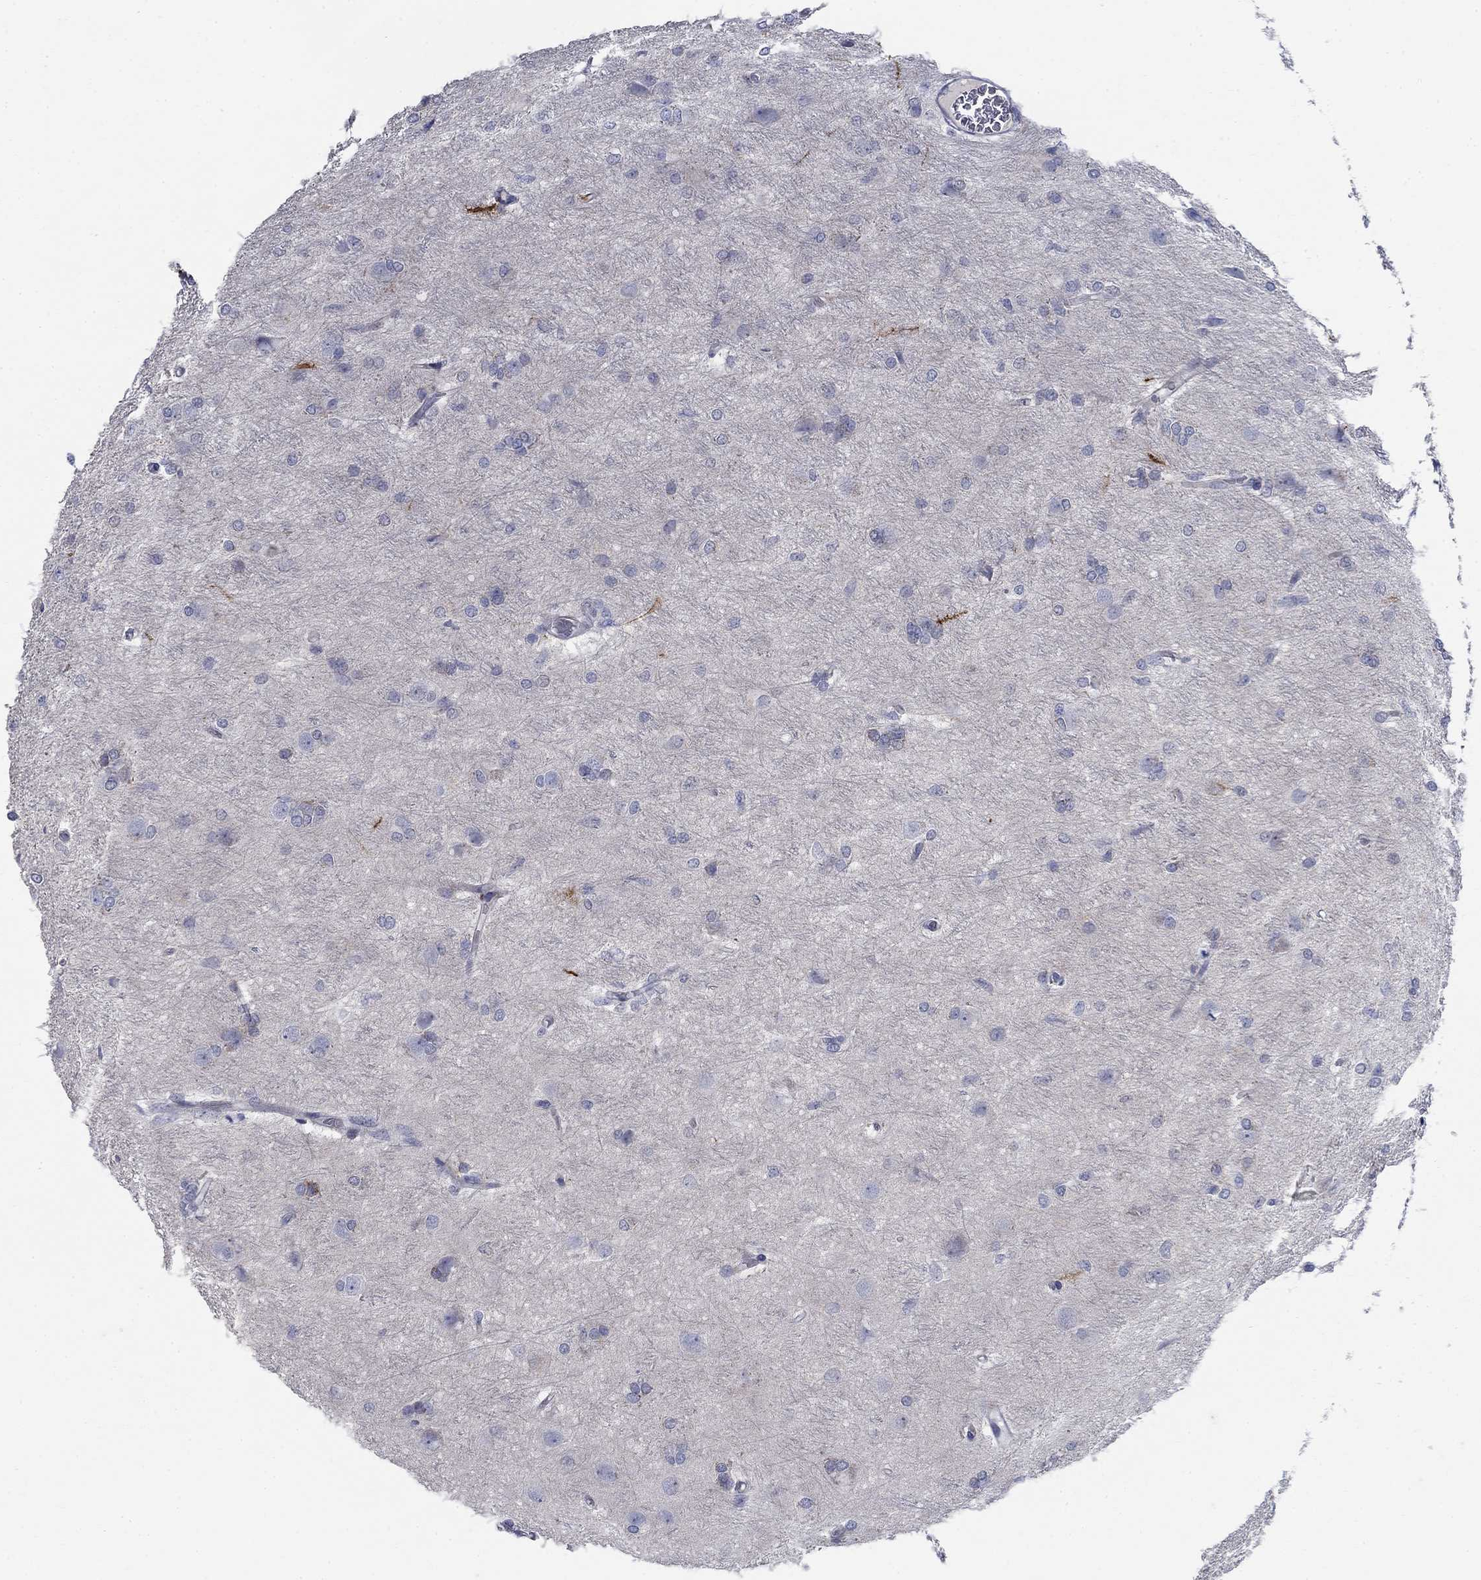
{"staining": {"intensity": "negative", "quantity": "none", "location": "none"}, "tissue": "glioma", "cell_type": "Tumor cells", "image_type": "cancer", "snomed": [{"axis": "morphology", "description": "Glioma, malignant, High grade"}, {"axis": "topography", "description": "Brain"}], "caption": "Glioma stained for a protein using immunohistochemistry shows no staining tumor cells.", "gene": "DNER", "patient": {"sex": "male", "age": 68}}